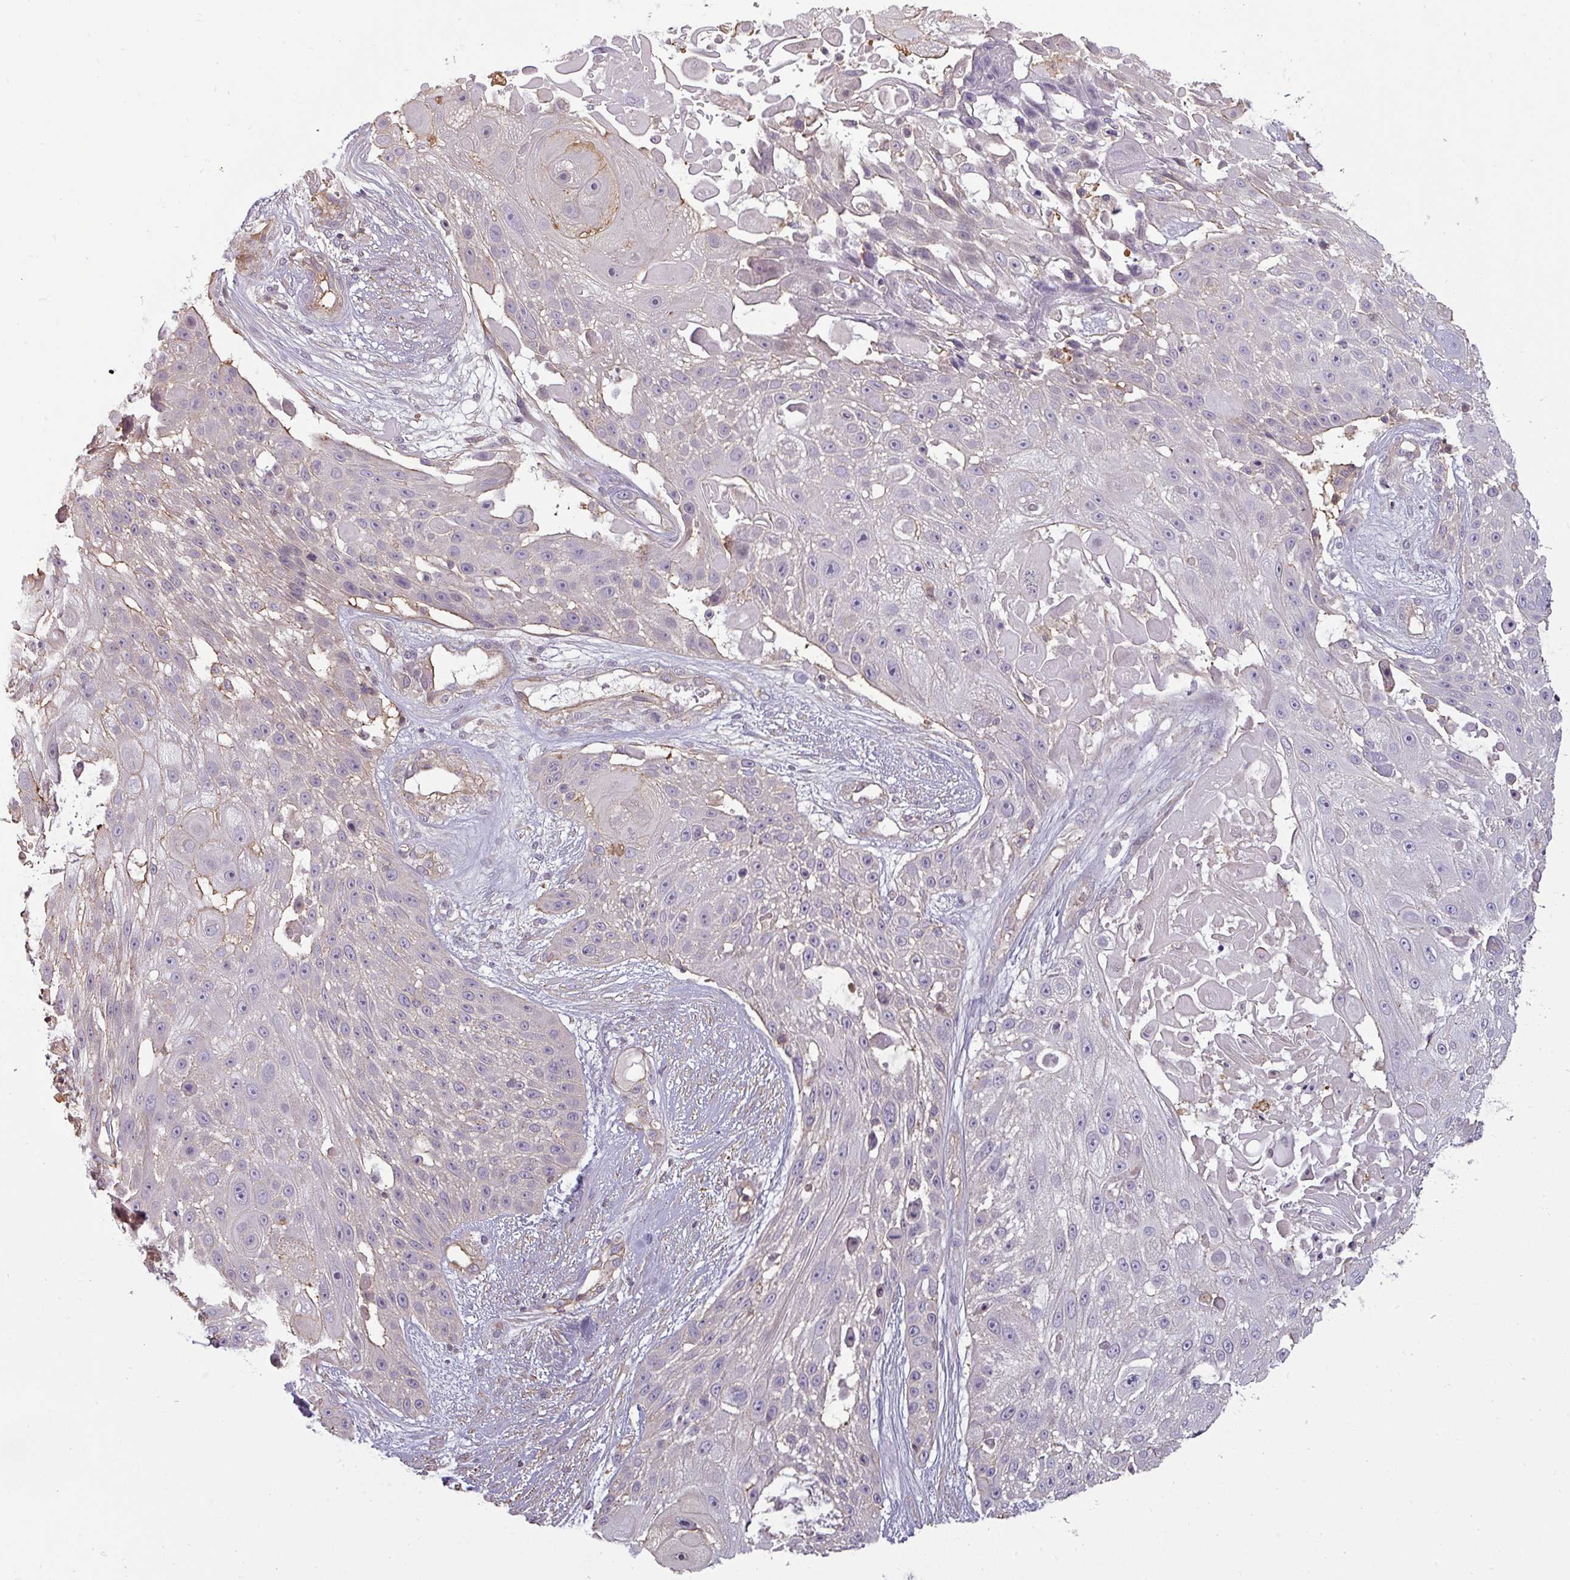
{"staining": {"intensity": "negative", "quantity": "none", "location": "none"}, "tissue": "skin cancer", "cell_type": "Tumor cells", "image_type": "cancer", "snomed": [{"axis": "morphology", "description": "Squamous cell carcinoma, NOS"}, {"axis": "topography", "description": "Skin"}], "caption": "IHC of skin squamous cell carcinoma demonstrates no staining in tumor cells.", "gene": "ZNF835", "patient": {"sex": "female", "age": 86}}